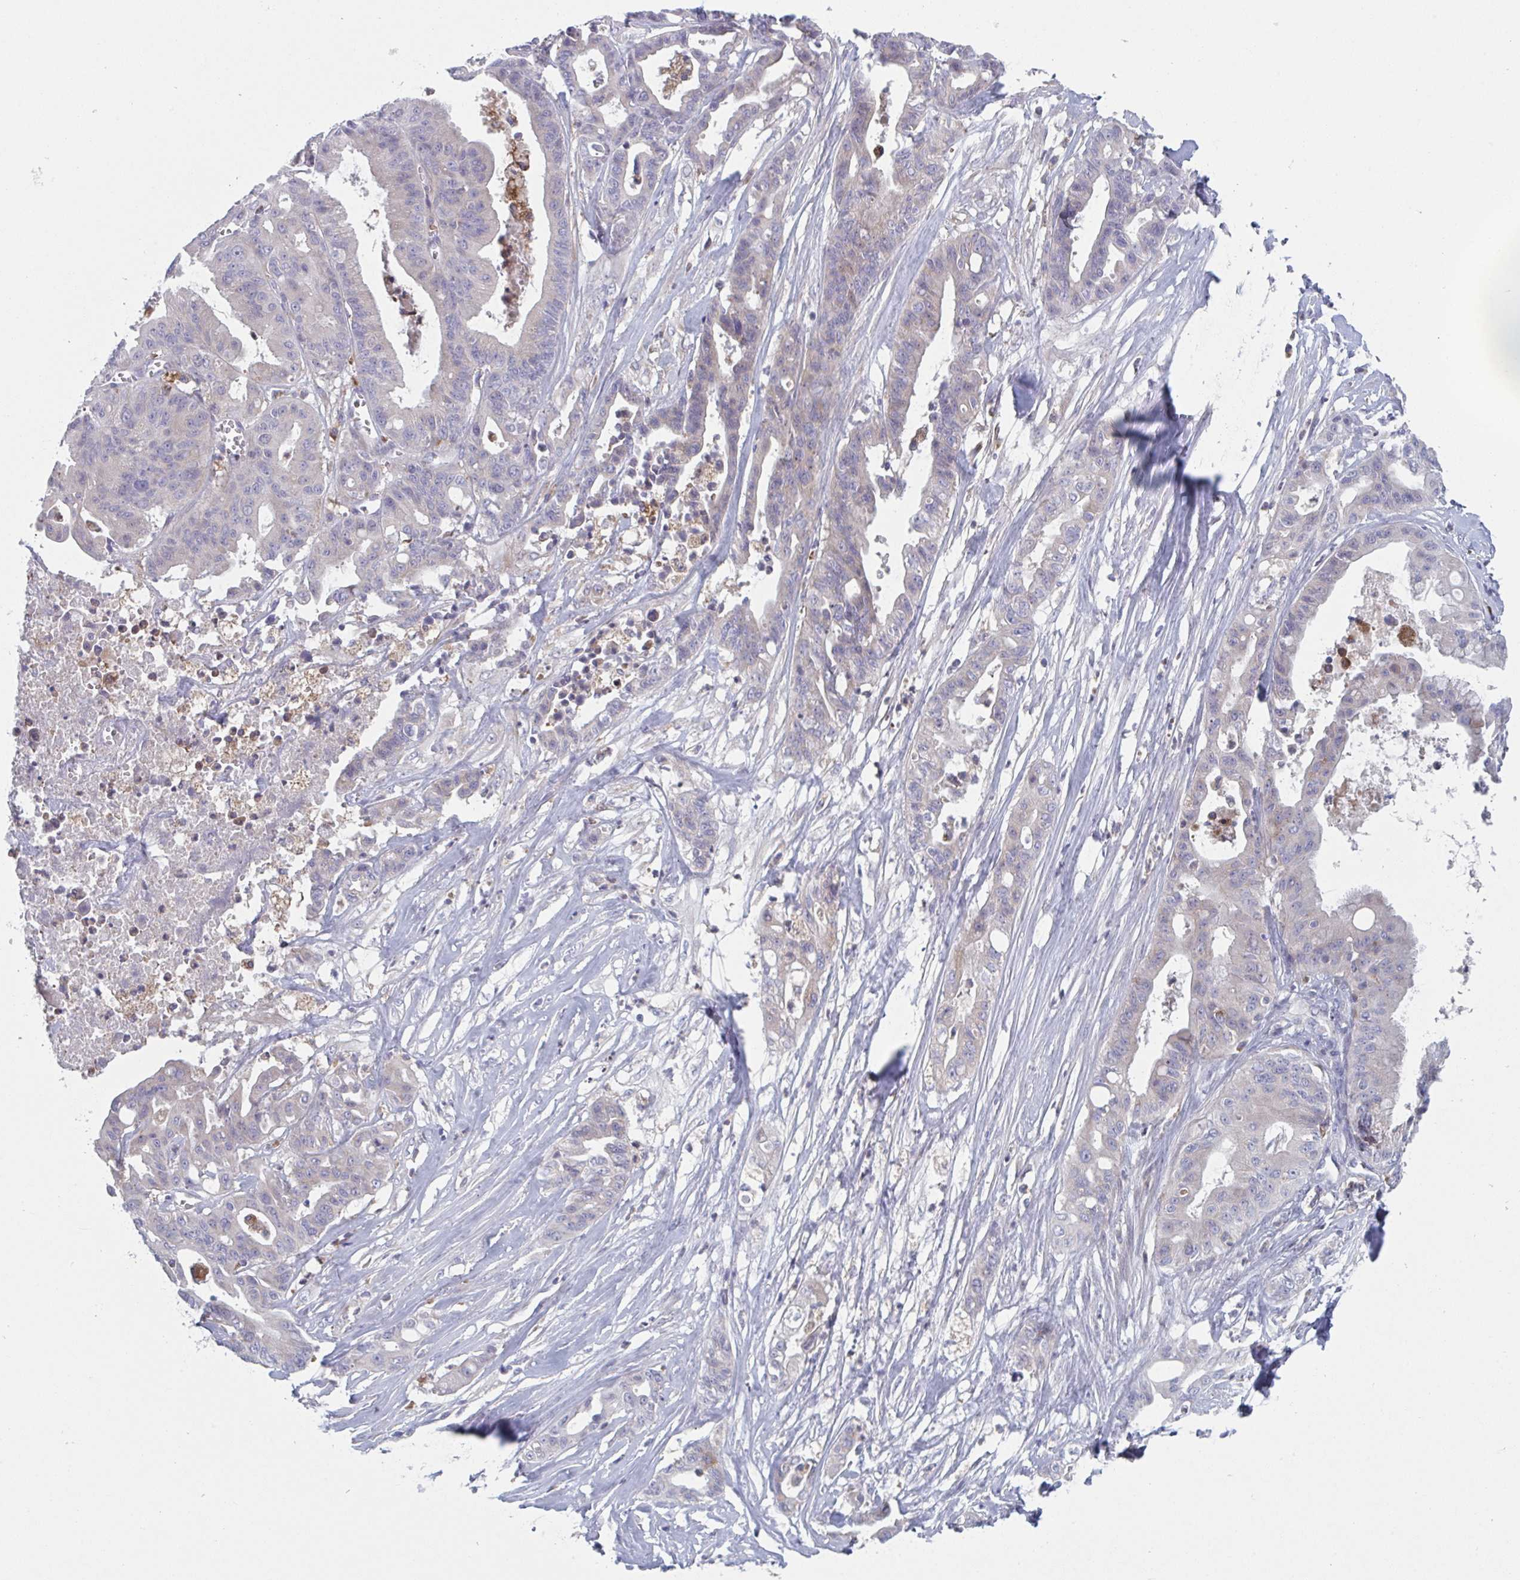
{"staining": {"intensity": "negative", "quantity": "none", "location": "none"}, "tissue": "ovarian cancer", "cell_type": "Tumor cells", "image_type": "cancer", "snomed": [{"axis": "morphology", "description": "Cystadenocarcinoma, mucinous, NOS"}, {"axis": "topography", "description": "Ovary"}], "caption": "The image displays no staining of tumor cells in ovarian cancer.", "gene": "NIPSNAP1", "patient": {"sex": "female", "age": 70}}